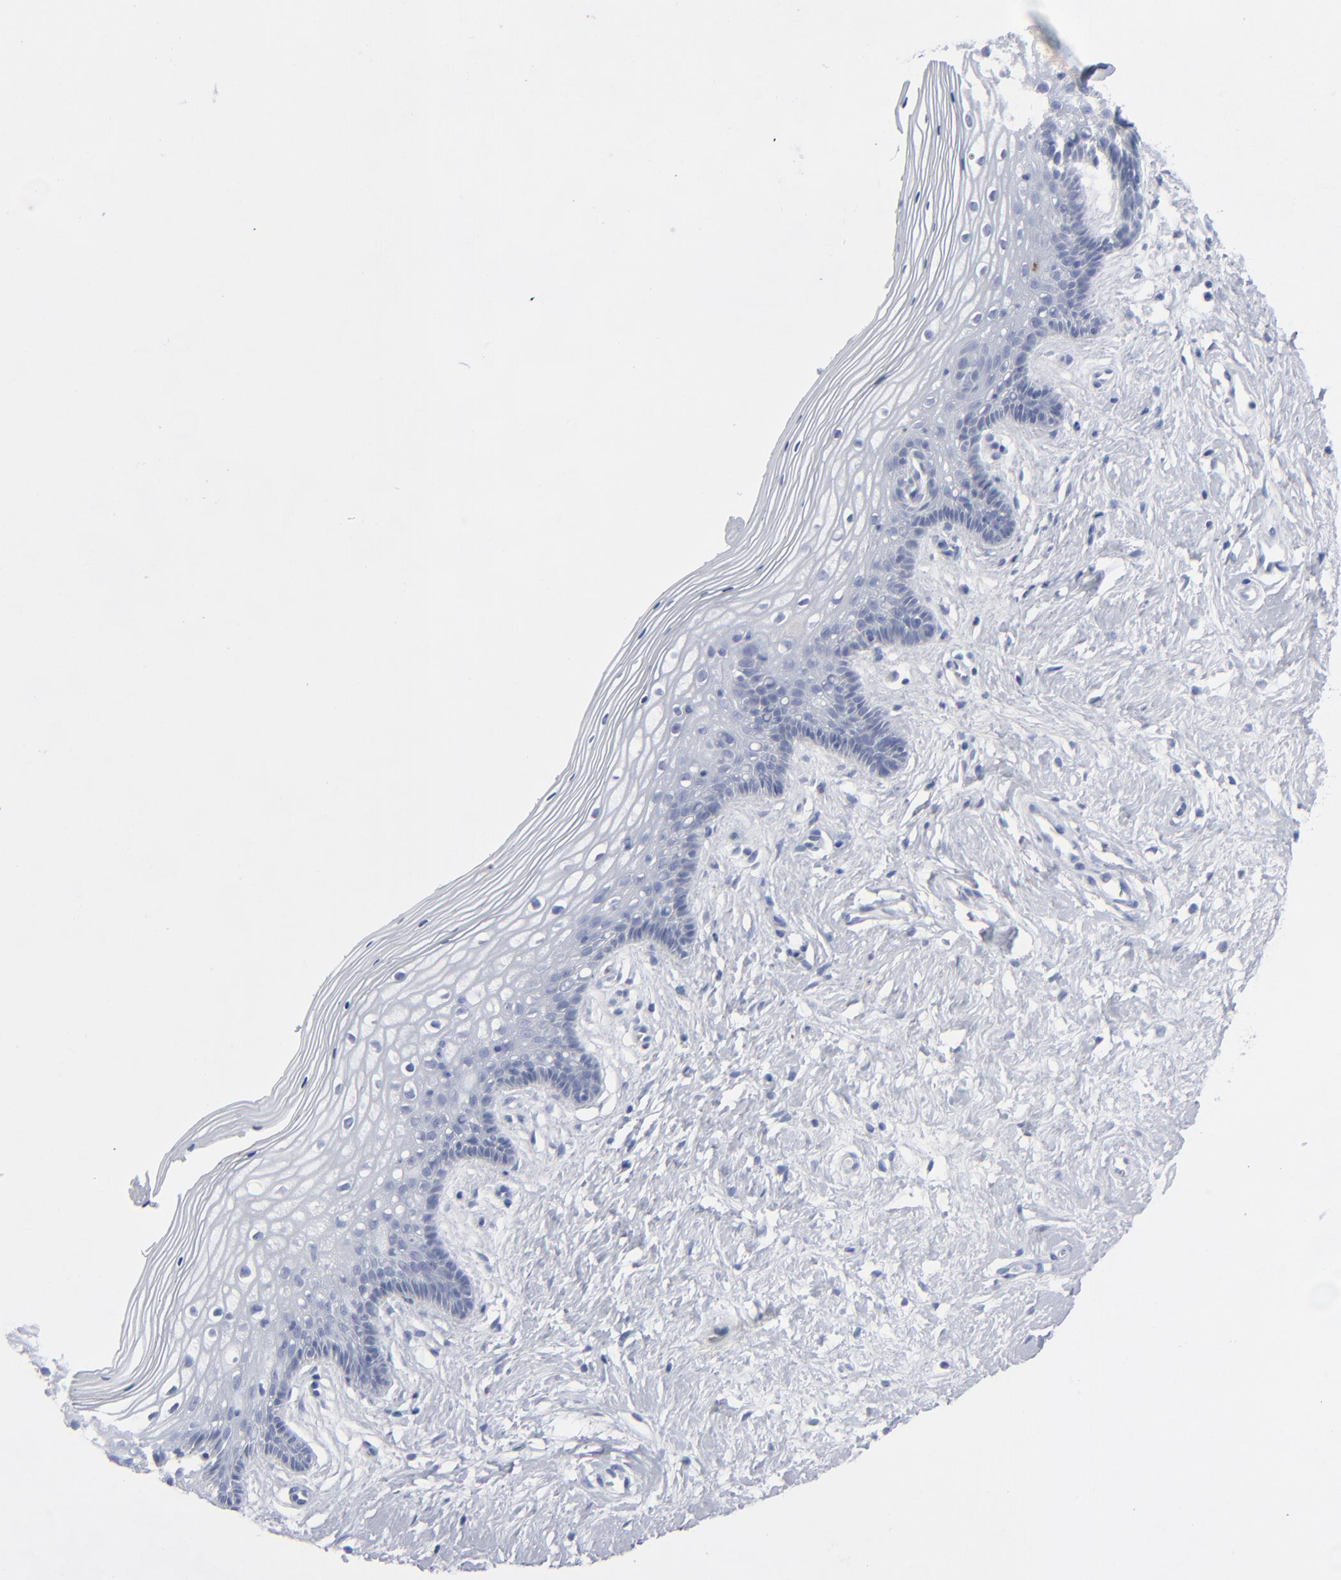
{"staining": {"intensity": "negative", "quantity": "none", "location": "none"}, "tissue": "vagina", "cell_type": "Squamous epithelial cells", "image_type": "normal", "snomed": [{"axis": "morphology", "description": "Normal tissue, NOS"}, {"axis": "topography", "description": "Vagina"}], "caption": "Immunohistochemistry histopathology image of normal vagina: human vagina stained with DAB displays no significant protein staining in squamous epithelial cells. Nuclei are stained in blue.", "gene": "MSLN", "patient": {"sex": "female", "age": 46}}